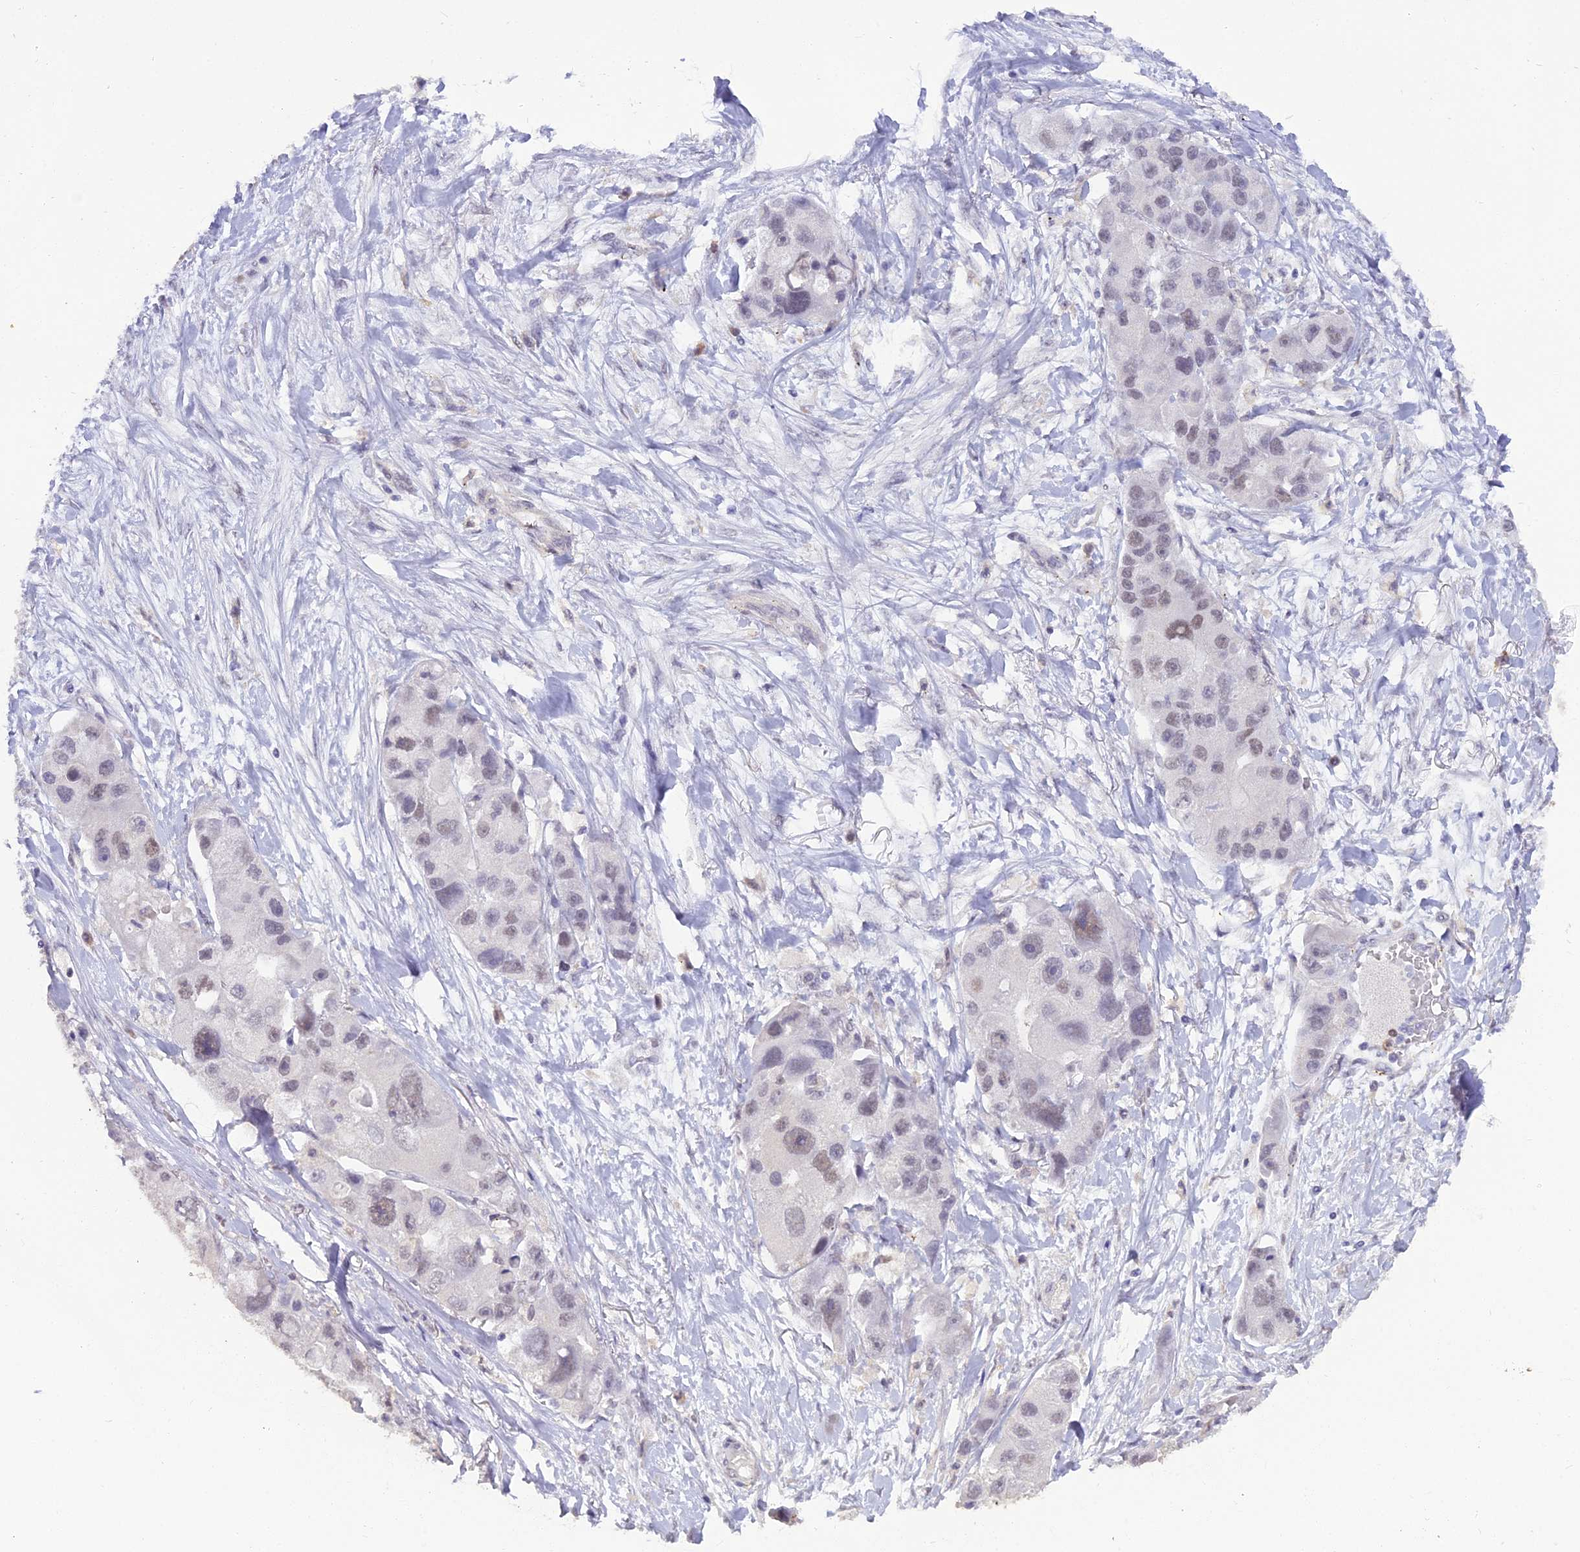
{"staining": {"intensity": "weak", "quantity": "<25%", "location": "nuclear"}, "tissue": "lung cancer", "cell_type": "Tumor cells", "image_type": "cancer", "snomed": [{"axis": "morphology", "description": "Adenocarcinoma, NOS"}, {"axis": "topography", "description": "Lung"}], "caption": "Protein analysis of lung cancer exhibits no significant positivity in tumor cells.", "gene": "BLNK", "patient": {"sex": "female", "age": 54}}